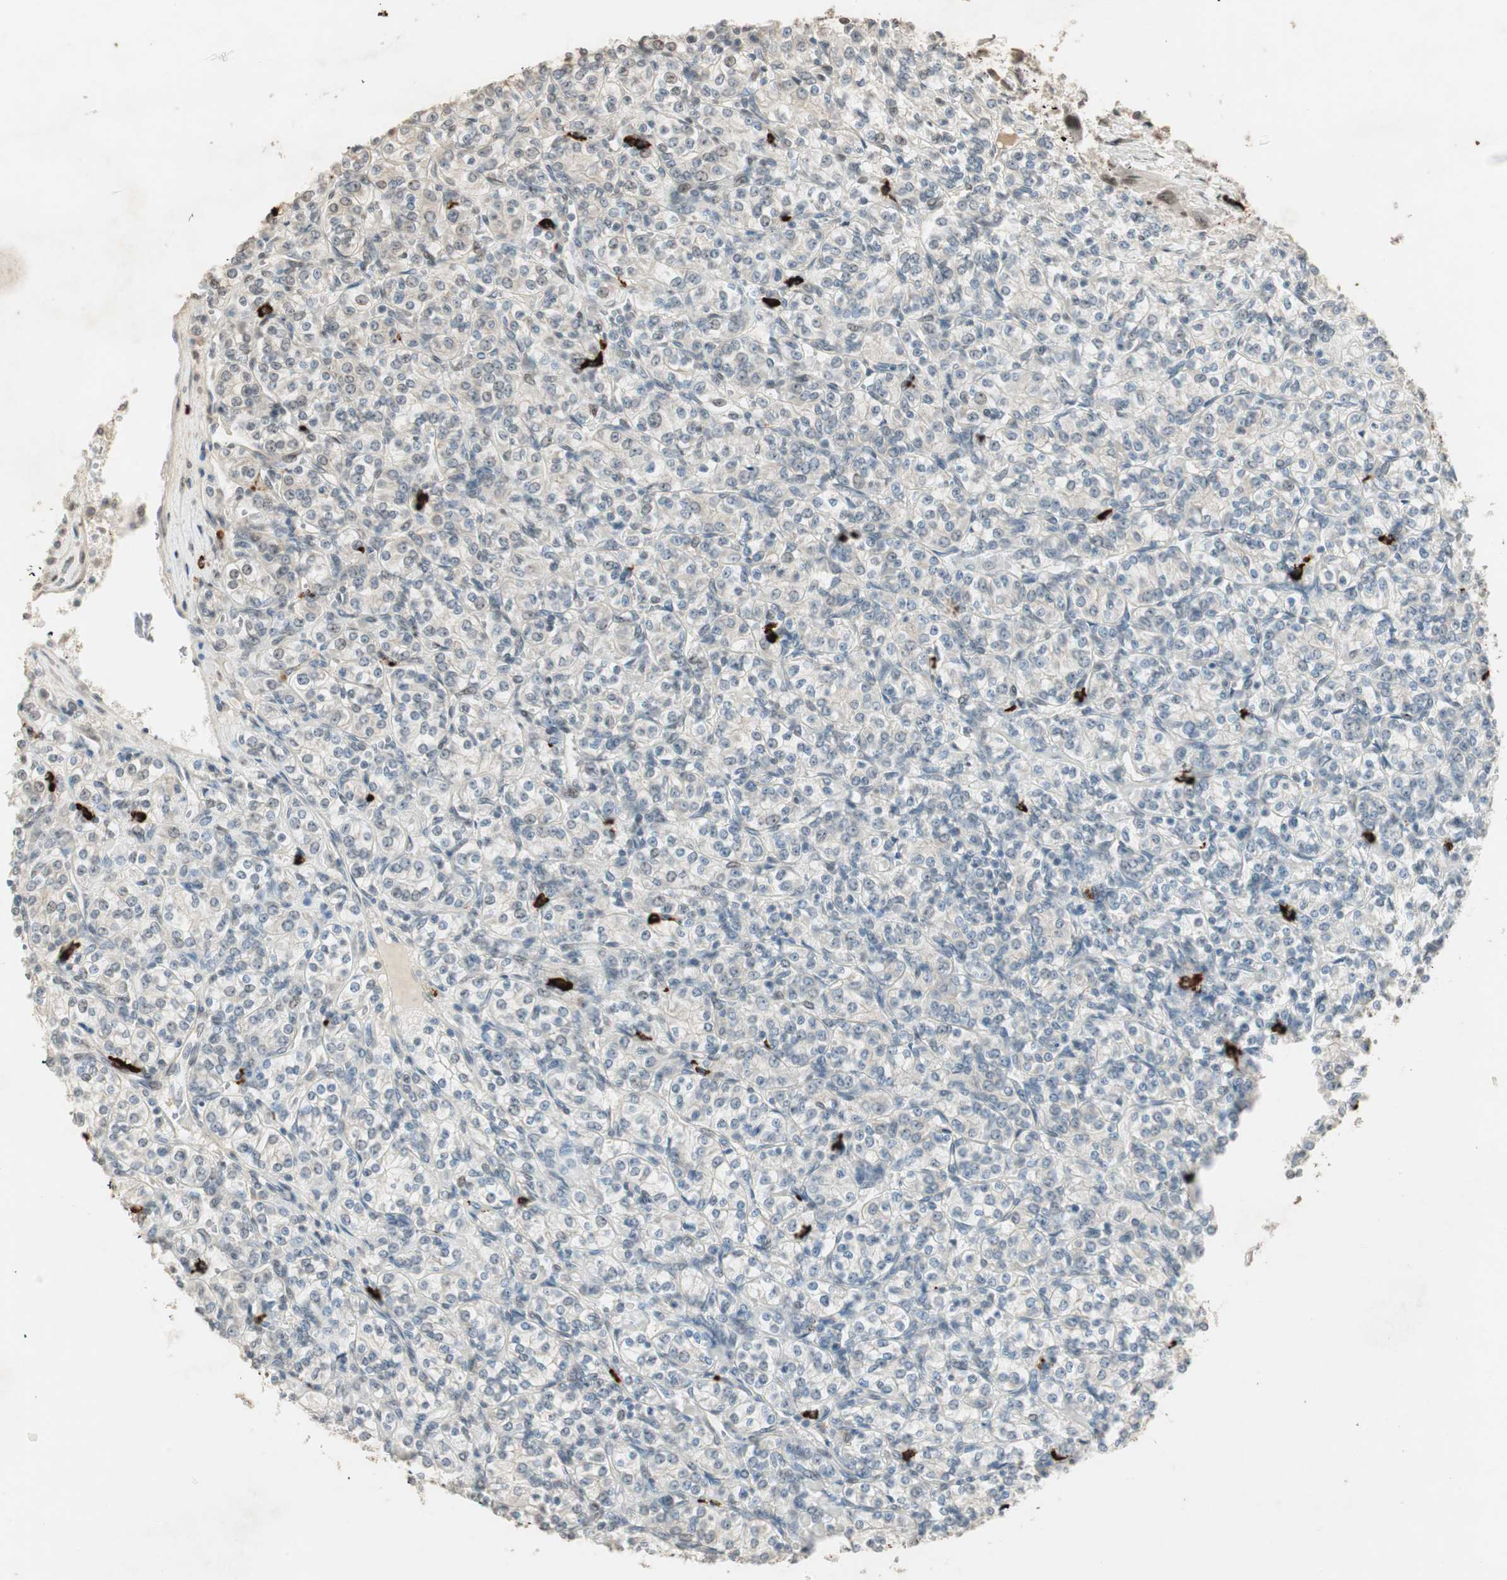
{"staining": {"intensity": "weak", "quantity": "<25%", "location": "nuclear"}, "tissue": "renal cancer", "cell_type": "Tumor cells", "image_type": "cancer", "snomed": [{"axis": "morphology", "description": "Adenocarcinoma, NOS"}, {"axis": "topography", "description": "Kidney"}], "caption": "This is a photomicrograph of immunohistochemistry staining of renal adenocarcinoma, which shows no staining in tumor cells.", "gene": "ETV4", "patient": {"sex": "male", "age": 77}}